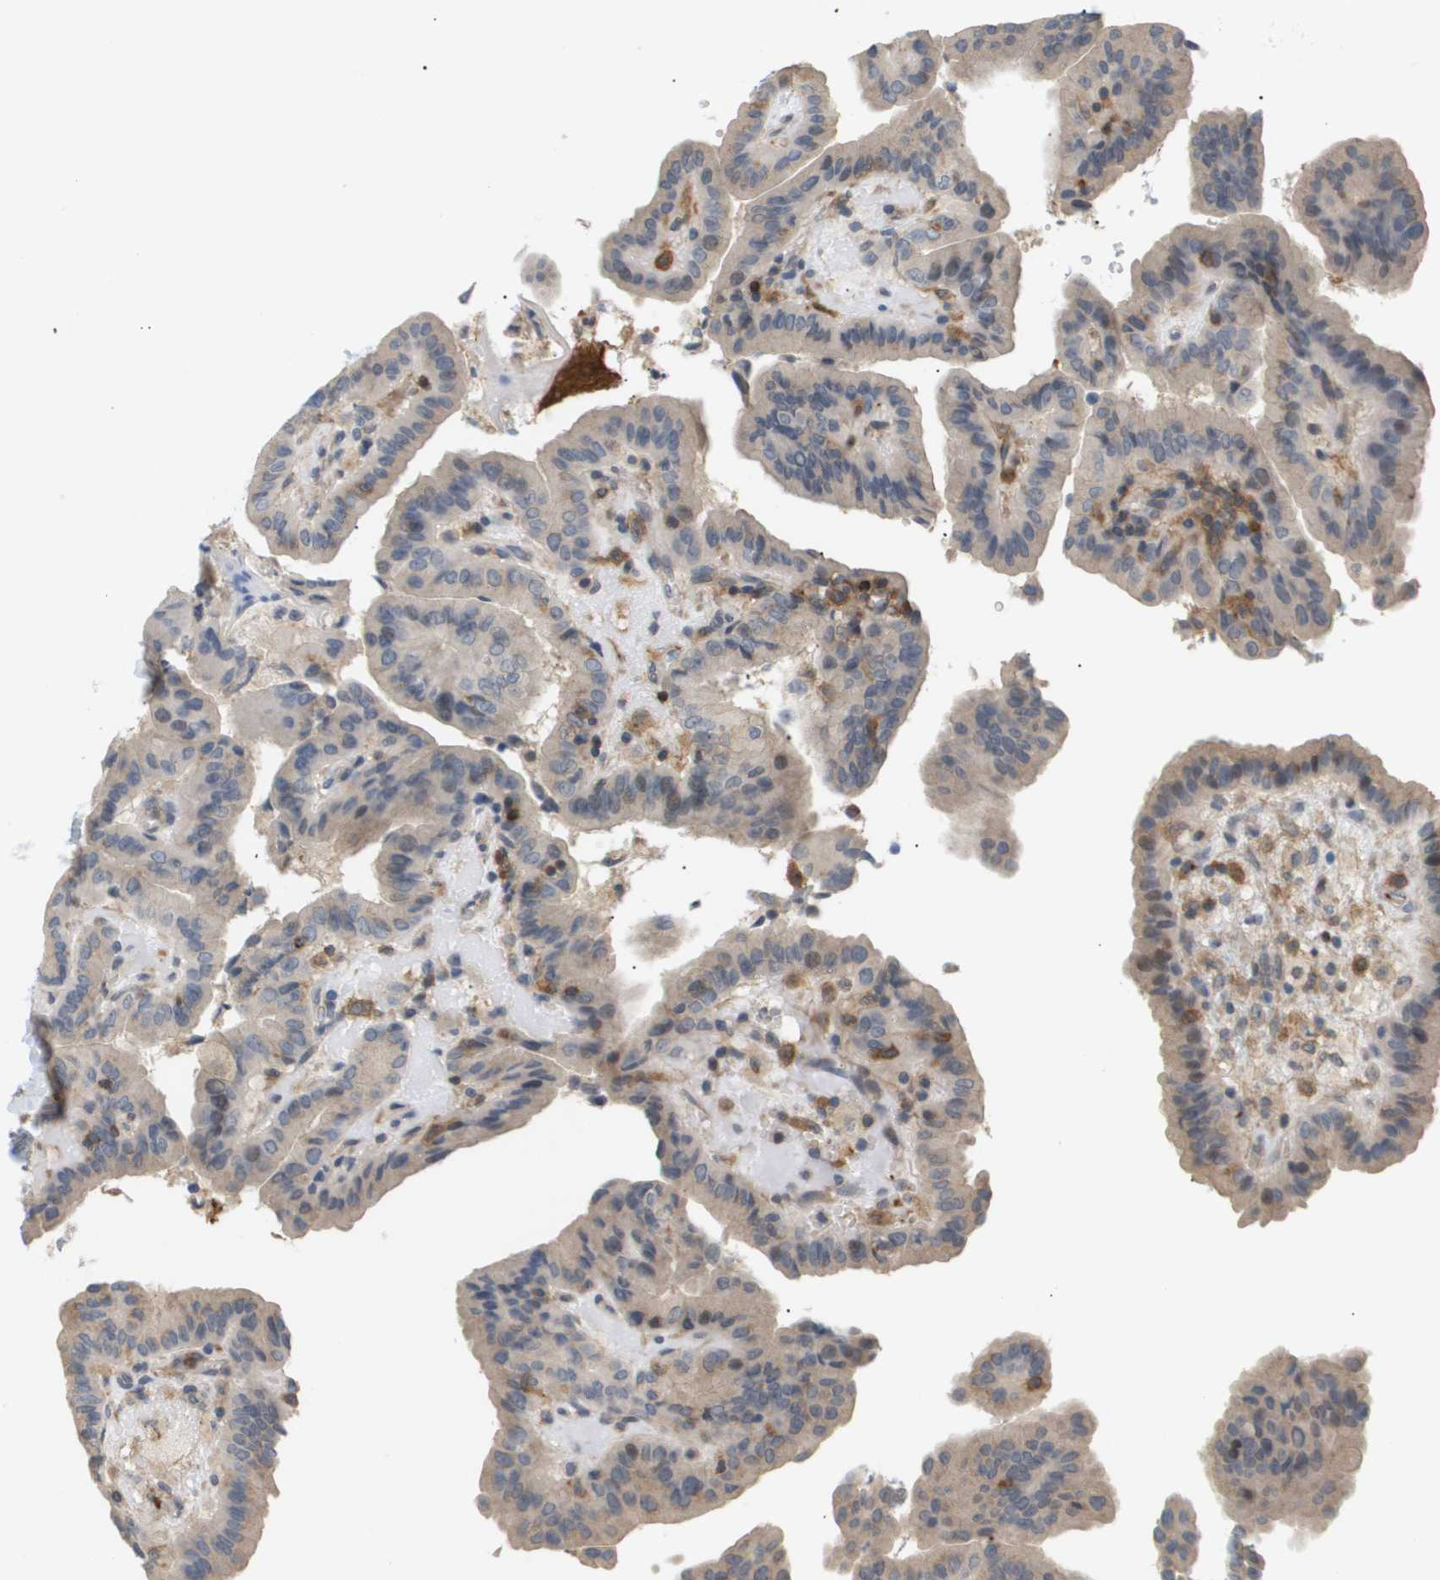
{"staining": {"intensity": "weak", "quantity": "25%-75%", "location": "cytoplasmic/membranous"}, "tissue": "thyroid cancer", "cell_type": "Tumor cells", "image_type": "cancer", "snomed": [{"axis": "morphology", "description": "Papillary adenocarcinoma, NOS"}, {"axis": "topography", "description": "Thyroid gland"}], "caption": "Thyroid cancer (papillary adenocarcinoma) stained with a brown dye exhibits weak cytoplasmic/membranous positive expression in about 25%-75% of tumor cells.", "gene": "CORO2B", "patient": {"sex": "male", "age": 33}}